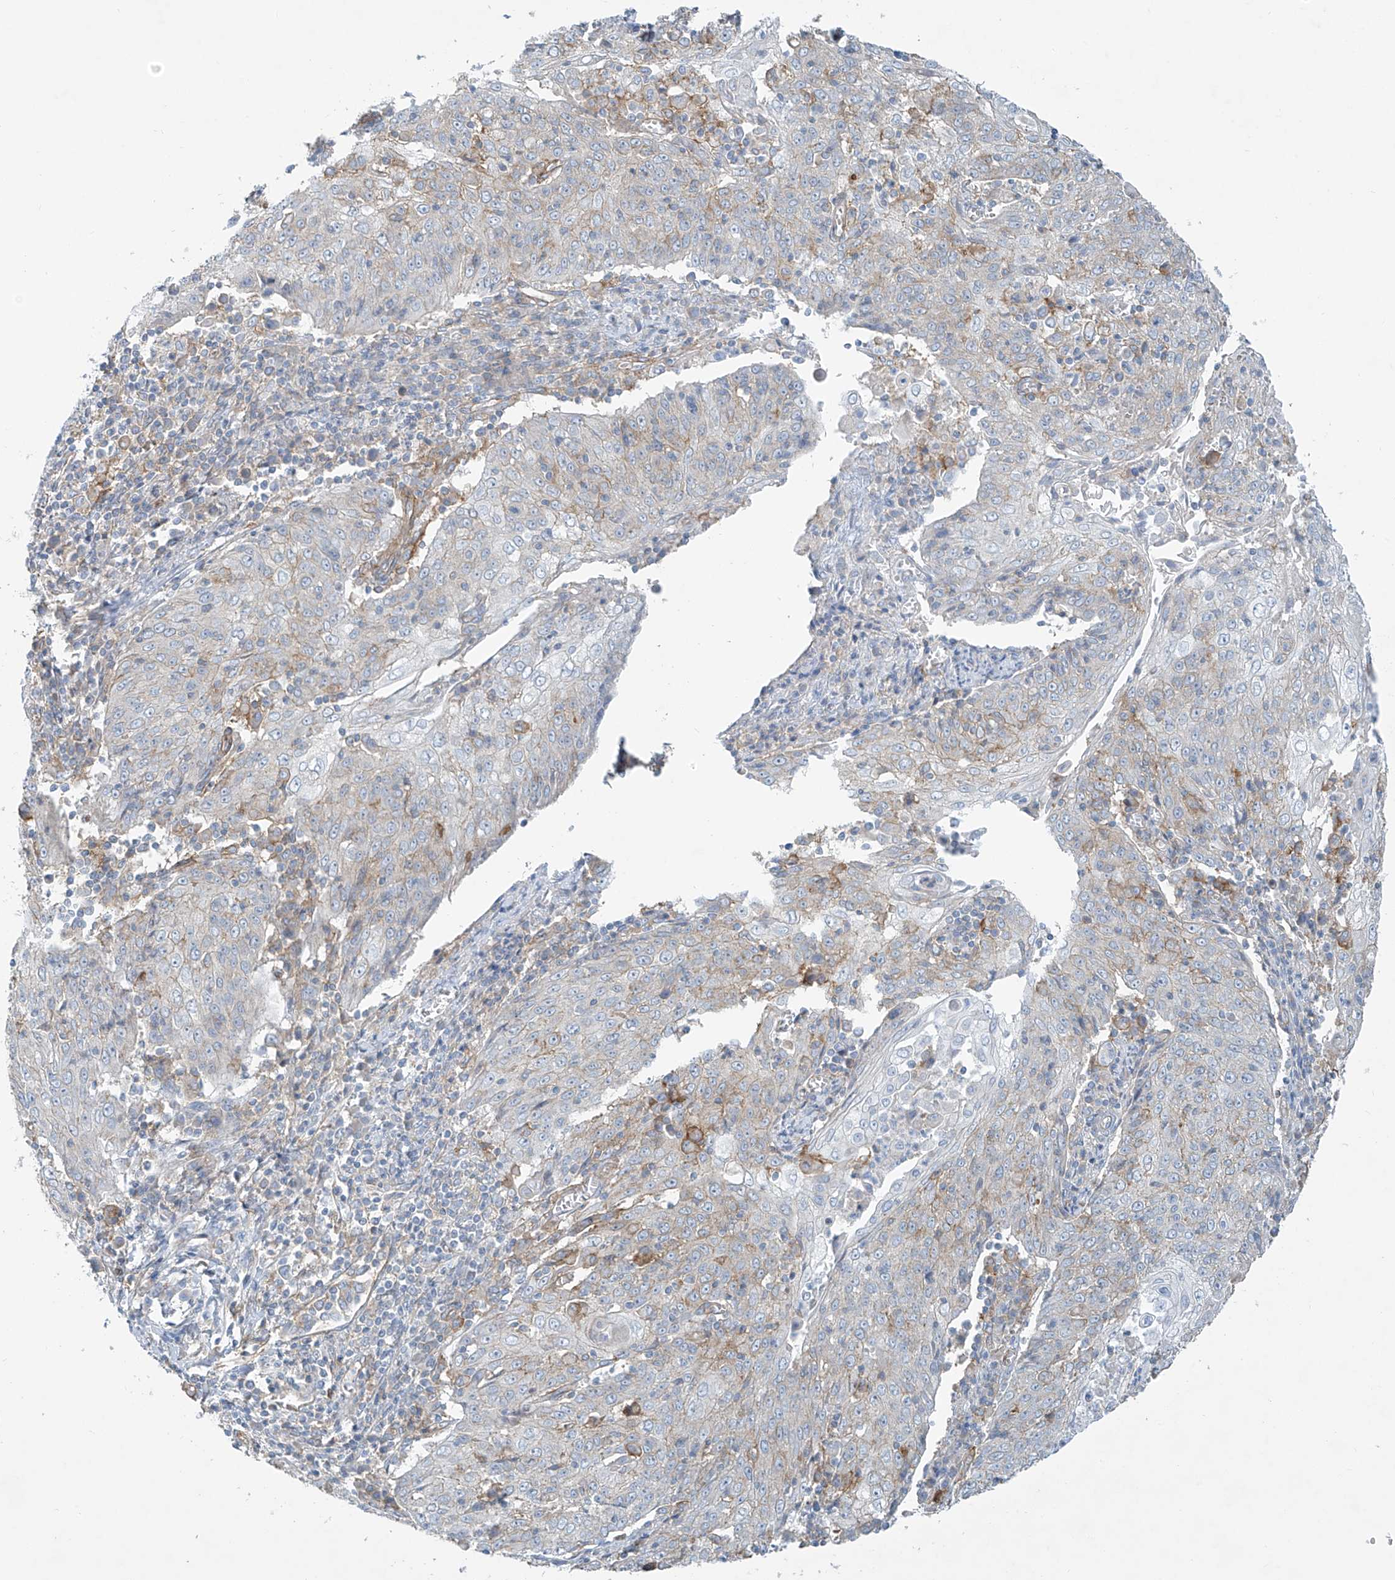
{"staining": {"intensity": "weak", "quantity": "<25%", "location": "cytoplasmic/membranous"}, "tissue": "cervical cancer", "cell_type": "Tumor cells", "image_type": "cancer", "snomed": [{"axis": "morphology", "description": "Squamous cell carcinoma, NOS"}, {"axis": "topography", "description": "Cervix"}], "caption": "An immunohistochemistry micrograph of cervical cancer (squamous cell carcinoma) is shown. There is no staining in tumor cells of cervical cancer (squamous cell carcinoma). Nuclei are stained in blue.", "gene": "VAMP5", "patient": {"sex": "female", "age": 48}}